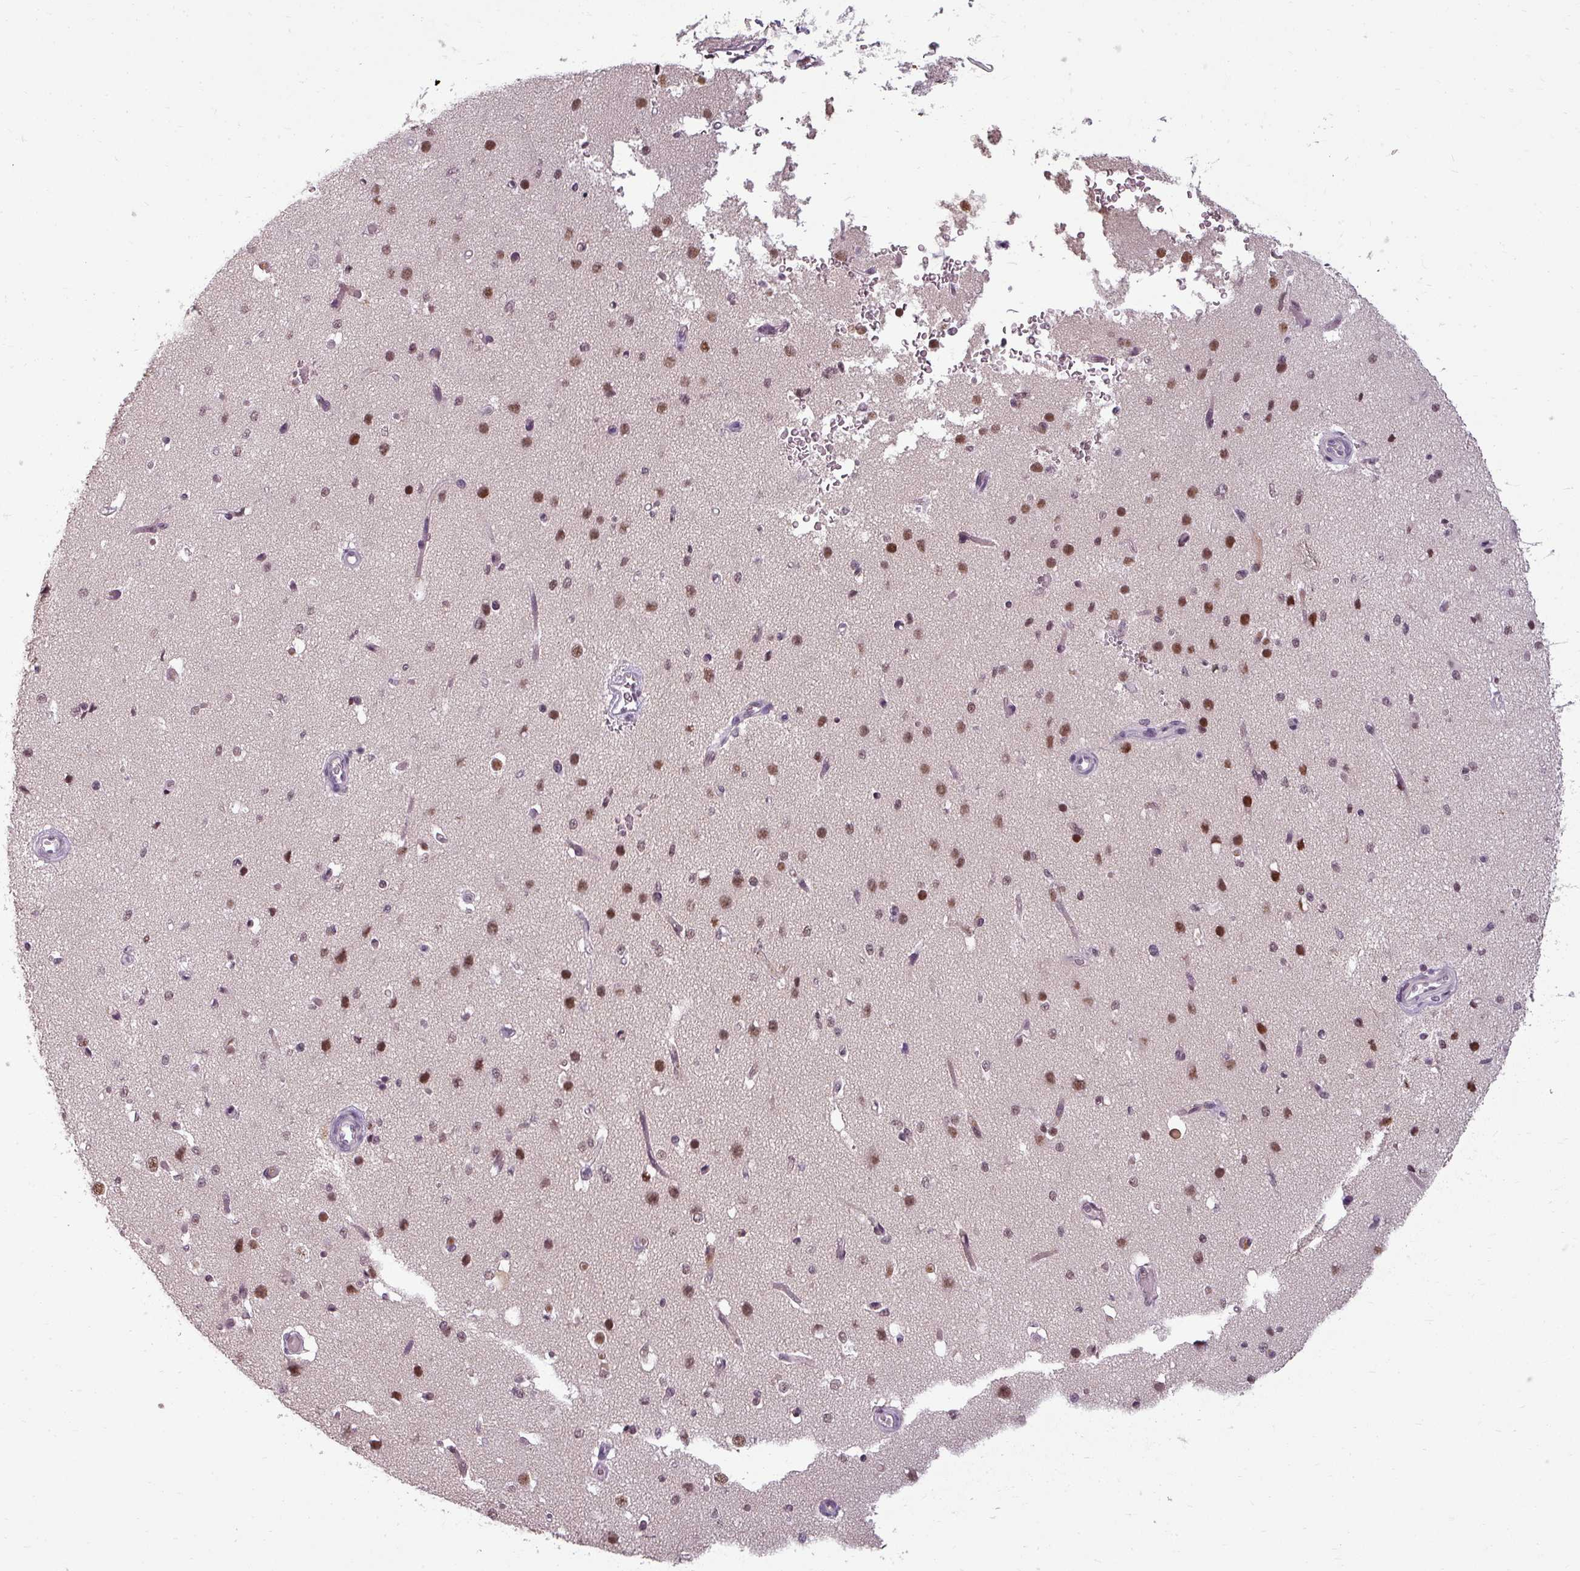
{"staining": {"intensity": "moderate", "quantity": ">75%", "location": "nuclear"}, "tissue": "cerebral cortex", "cell_type": "Endothelial cells", "image_type": "normal", "snomed": [{"axis": "morphology", "description": "Normal tissue, NOS"}, {"axis": "morphology", "description": "Inflammation, NOS"}, {"axis": "topography", "description": "Cerebral cortex"}], "caption": "Immunohistochemical staining of normal cerebral cortex reveals medium levels of moderate nuclear expression in approximately >75% of endothelial cells. The staining is performed using DAB (3,3'-diaminobenzidine) brown chromogen to label protein expression. The nuclei are counter-stained blue using hematoxylin.", "gene": "BCAS3", "patient": {"sex": "male", "age": 6}}